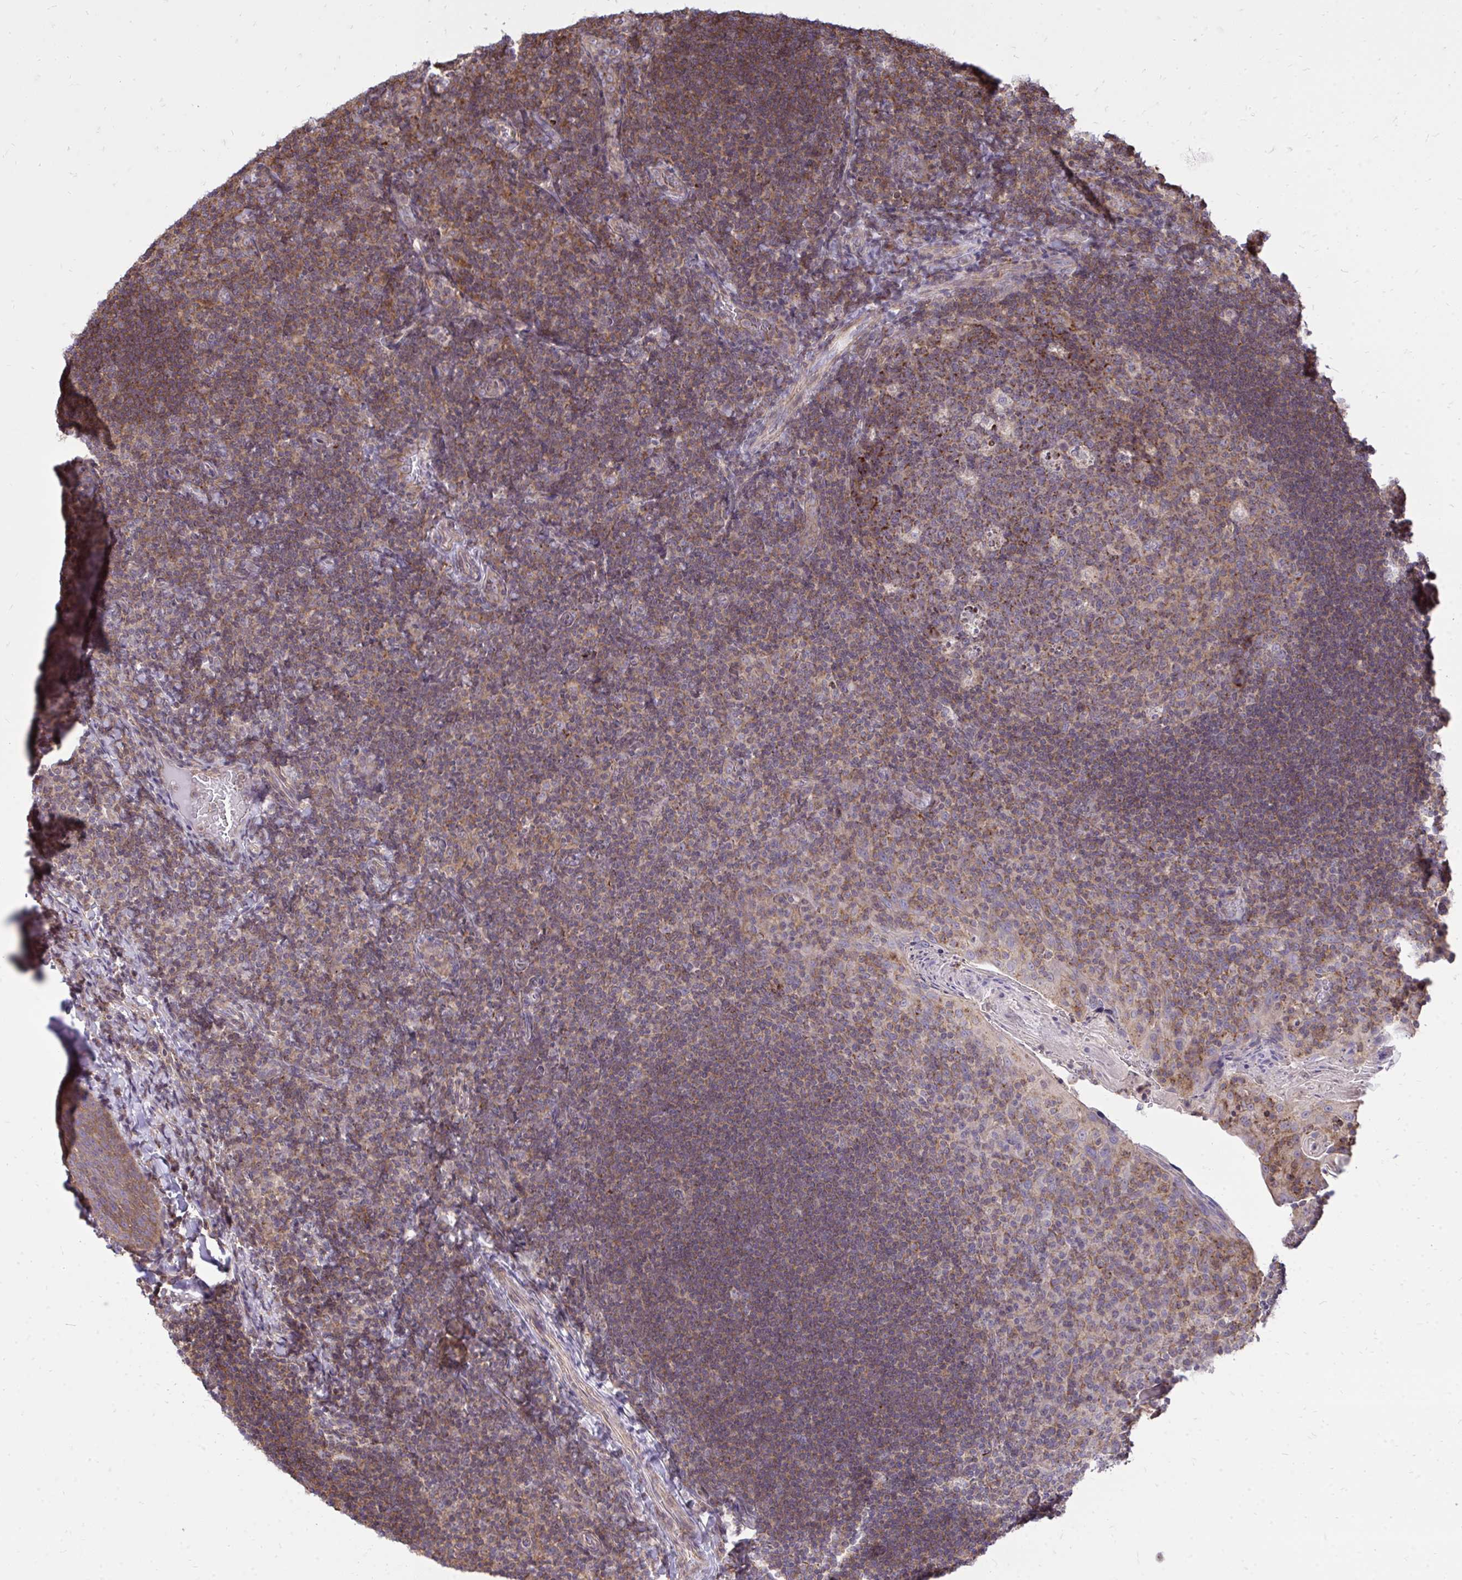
{"staining": {"intensity": "moderate", "quantity": "25%-75%", "location": "cytoplasmic/membranous"}, "tissue": "tonsil", "cell_type": "Germinal center cells", "image_type": "normal", "snomed": [{"axis": "morphology", "description": "Normal tissue, NOS"}, {"axis": "topography", "description": "Tonsil"}], "caption": "Protein expression analysis of normal human tonsil reveals moderate cytoplasmic/membranous expression in about 25%-75% of germinal center cells. (DAB = brown stain, brightfield microscopy at high magnification).", "gene": "SLC7A5", "patient": {"sex": "male", "age": 17}}